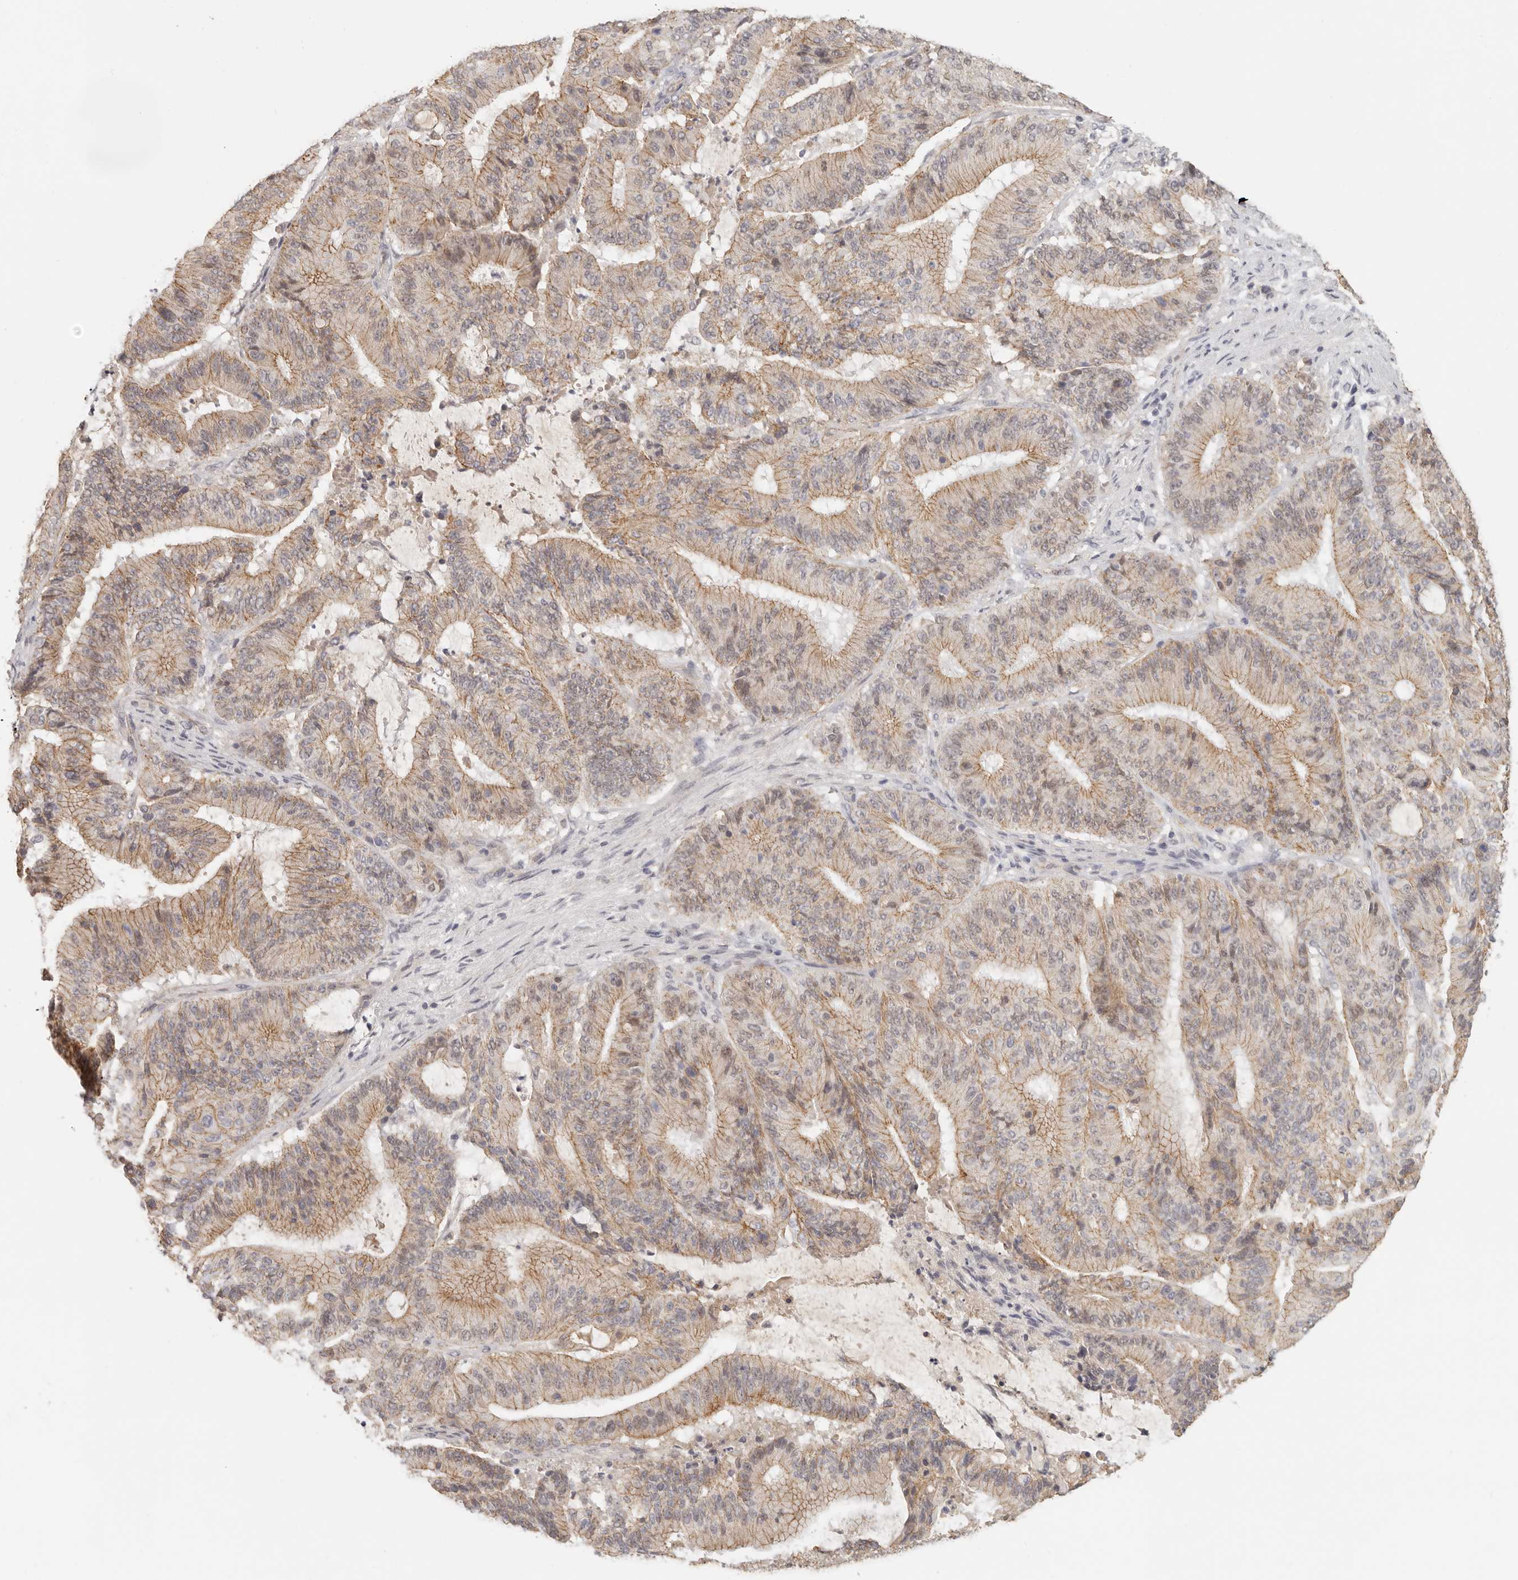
{"staining": {"intensity": "moderate", "quantity": ">75%", "location": "cytoplasmic/membranous"}, "tissue": "liver cancer", "cell_type": "Tumor cells", "image_type": "cancer", "snomed": [{"axis": "morphology", "description": "Normal tissue, NOS"}, {"axis": "morphology", "description": "Cholangiocarcinoma"}, {"axis": "topography", "description": "Liver"}, {"axis": "topography", "description": "Peripheral nerve tissue"}], "caption": "An image of human liver cancer (cholangiocarcinoma) stained for a protein demonstrates moderate cytoplasmic/membranous brown staining in tumor cells.", "gene": "ANXA9", "patient": {"sex": "female", "age": 73}}